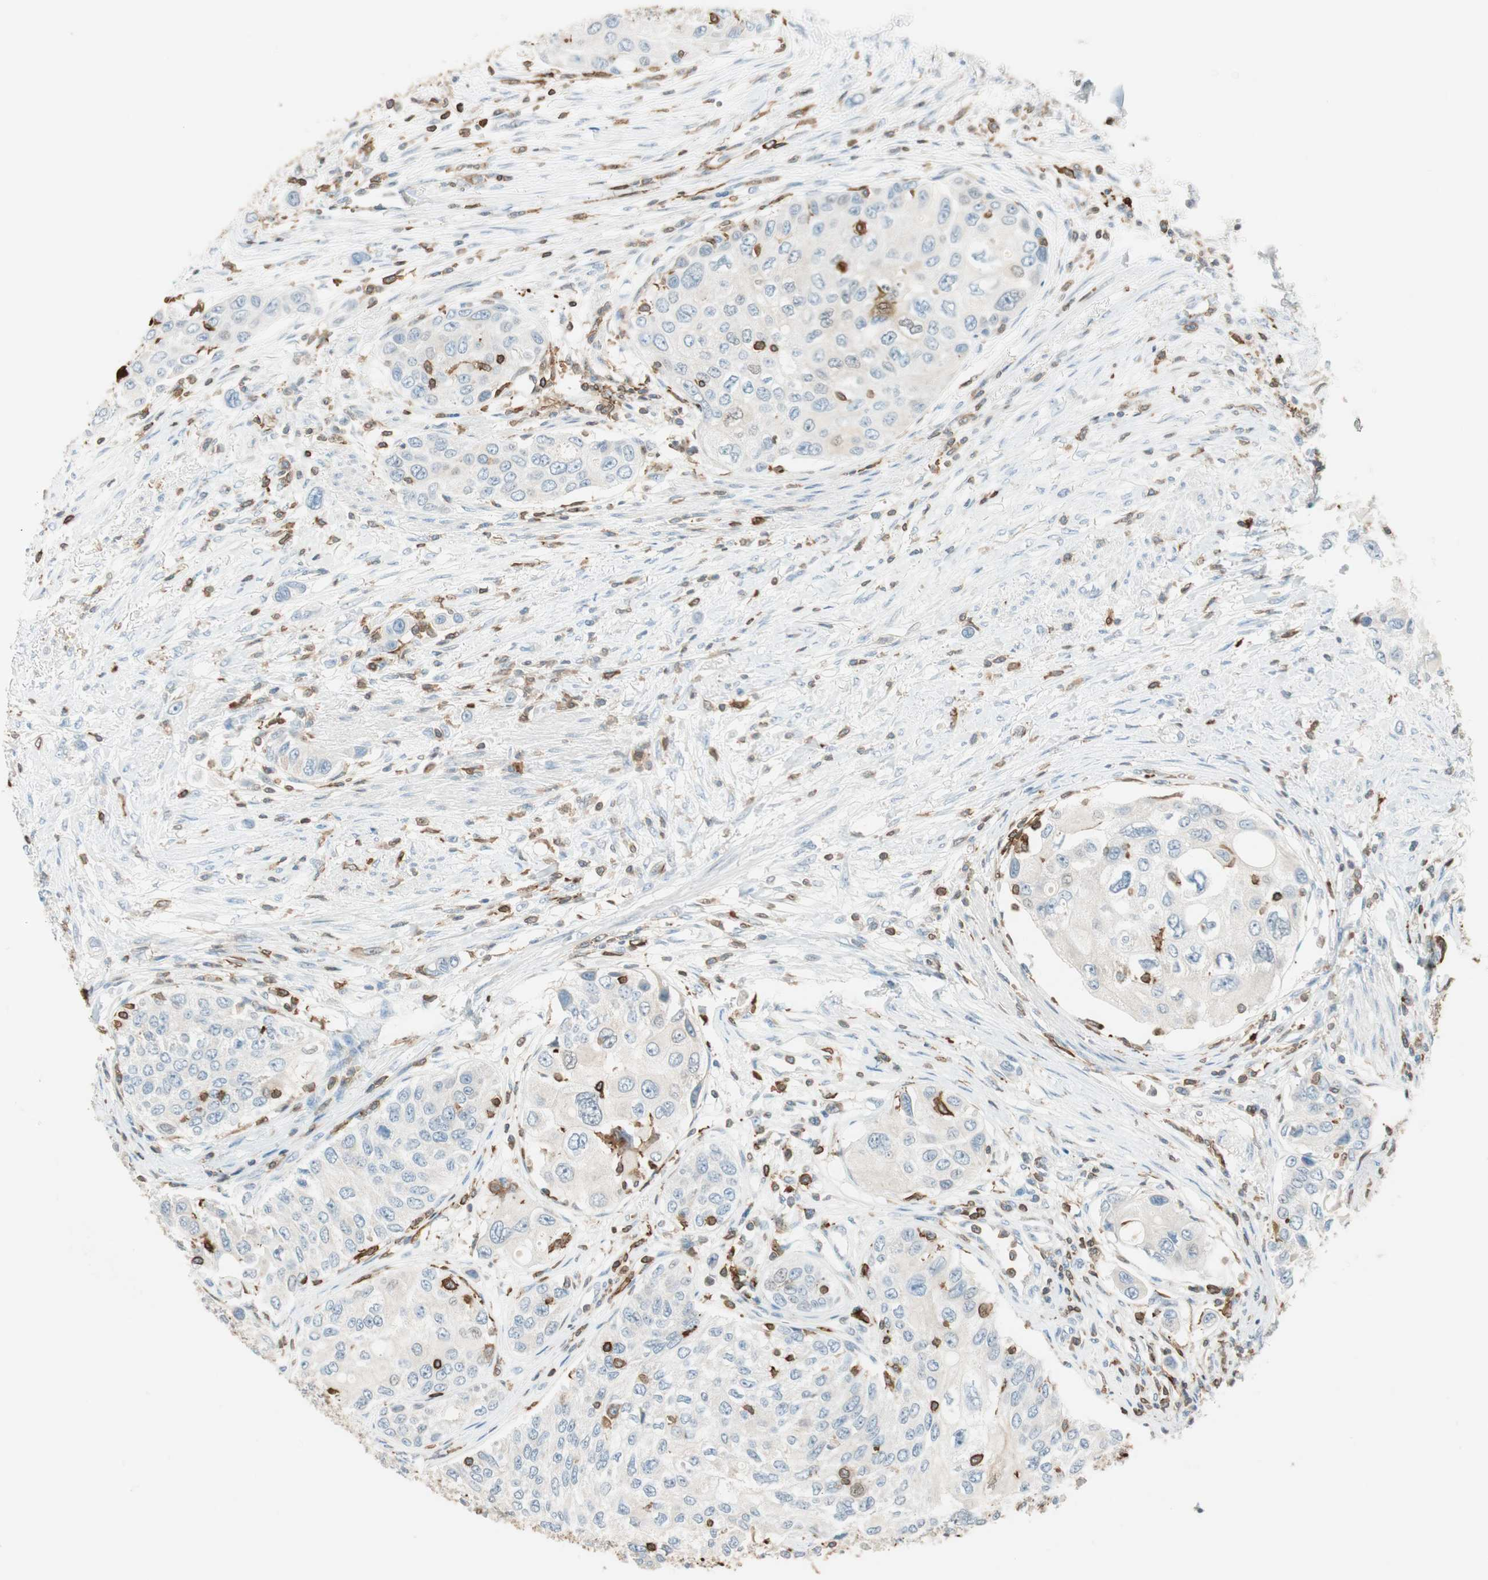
{"staining": {"intensity": "moderate", "quantity": "25%-75%", "location": "cytoplasmic/membranous"}, "tissue": "urothelial cancer", "cell_type": "Tumor cells", "image_type": "cancer", "snomed": [{"axis": "morphology", "description": "Urothelial carcinoma, High grade"}, {"axis": "topography", "description": "Urinary bladder"}], "caption": "Immunohistochemistry micrograph of neoplastic tissue: human urothelial carcinoma (high-grade) stained using IHC demonstrates medium levels of moderate protein expression localized specifically in the cytoplasmic/membranous of tumor cells, appearing as a cytoplasmic/membranous brown color.", "gene": "HPGD", "patient": {"sex": "female", "age": 56}}